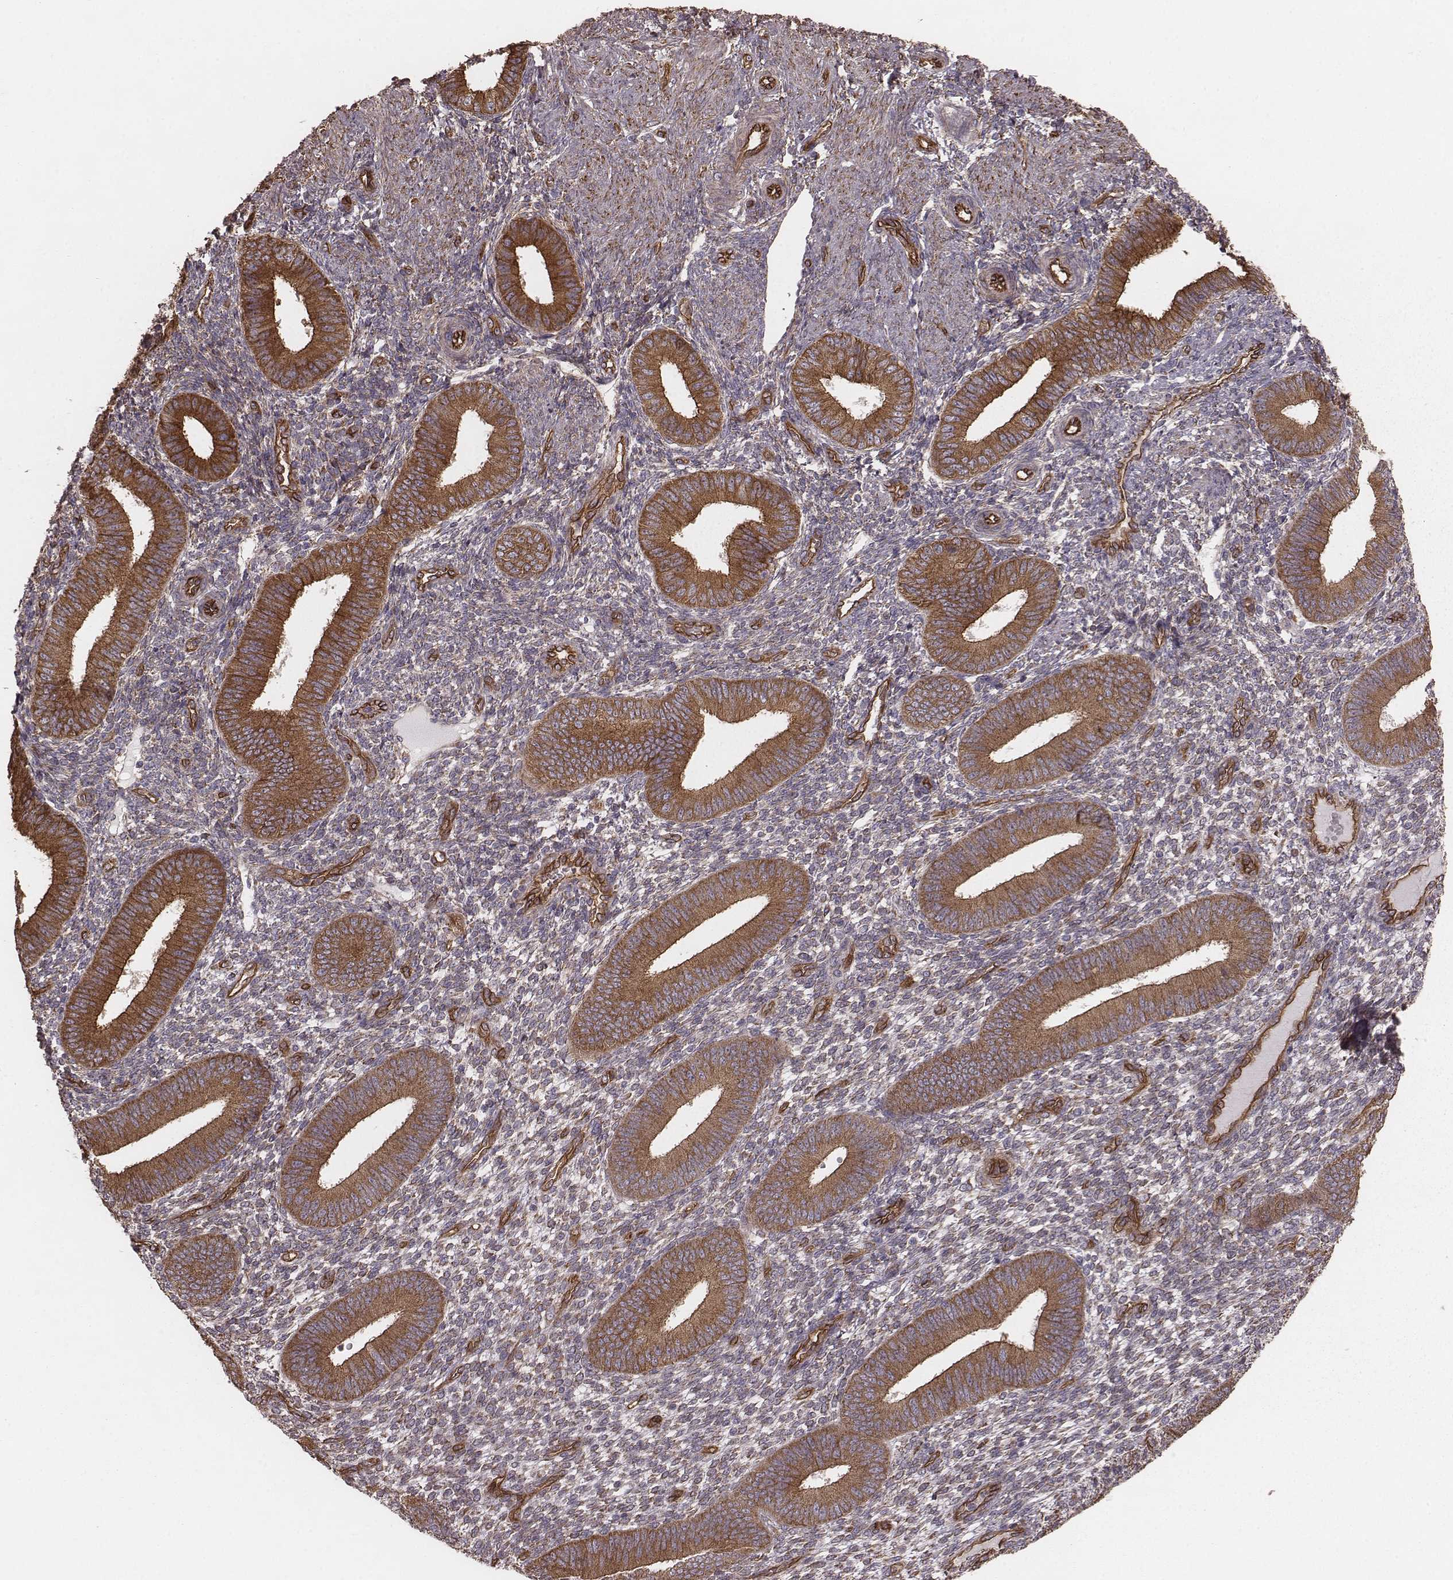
{"staining": {"intensity": "weak", "quantity": "<25%", "location": "cytoplasmic/membranous"}, "tissue": "endometrium", "cell_type": "Cells in endometrial stroma", "image_type": "normal", "snomed": [{"axis": "morphology", "description": "Normal tissue, NOS"}, {"axis": "topography", "description": "Endometrium"}], "caption": "High magnification brightfield microscopy of normal endometrium stained with DAB (3,3'-diaminobenzidine) (brown) and counterstained with hematoxylin (blue): cells in endometrial stroma show no significant positivity. Brightfield microscopy of immunohistochemistry stained with DAB (brown) and hematoxylin (blue), captured at high magnification.", "gene": "PALMD", "patient": {"sex": "female", "age": 39}}